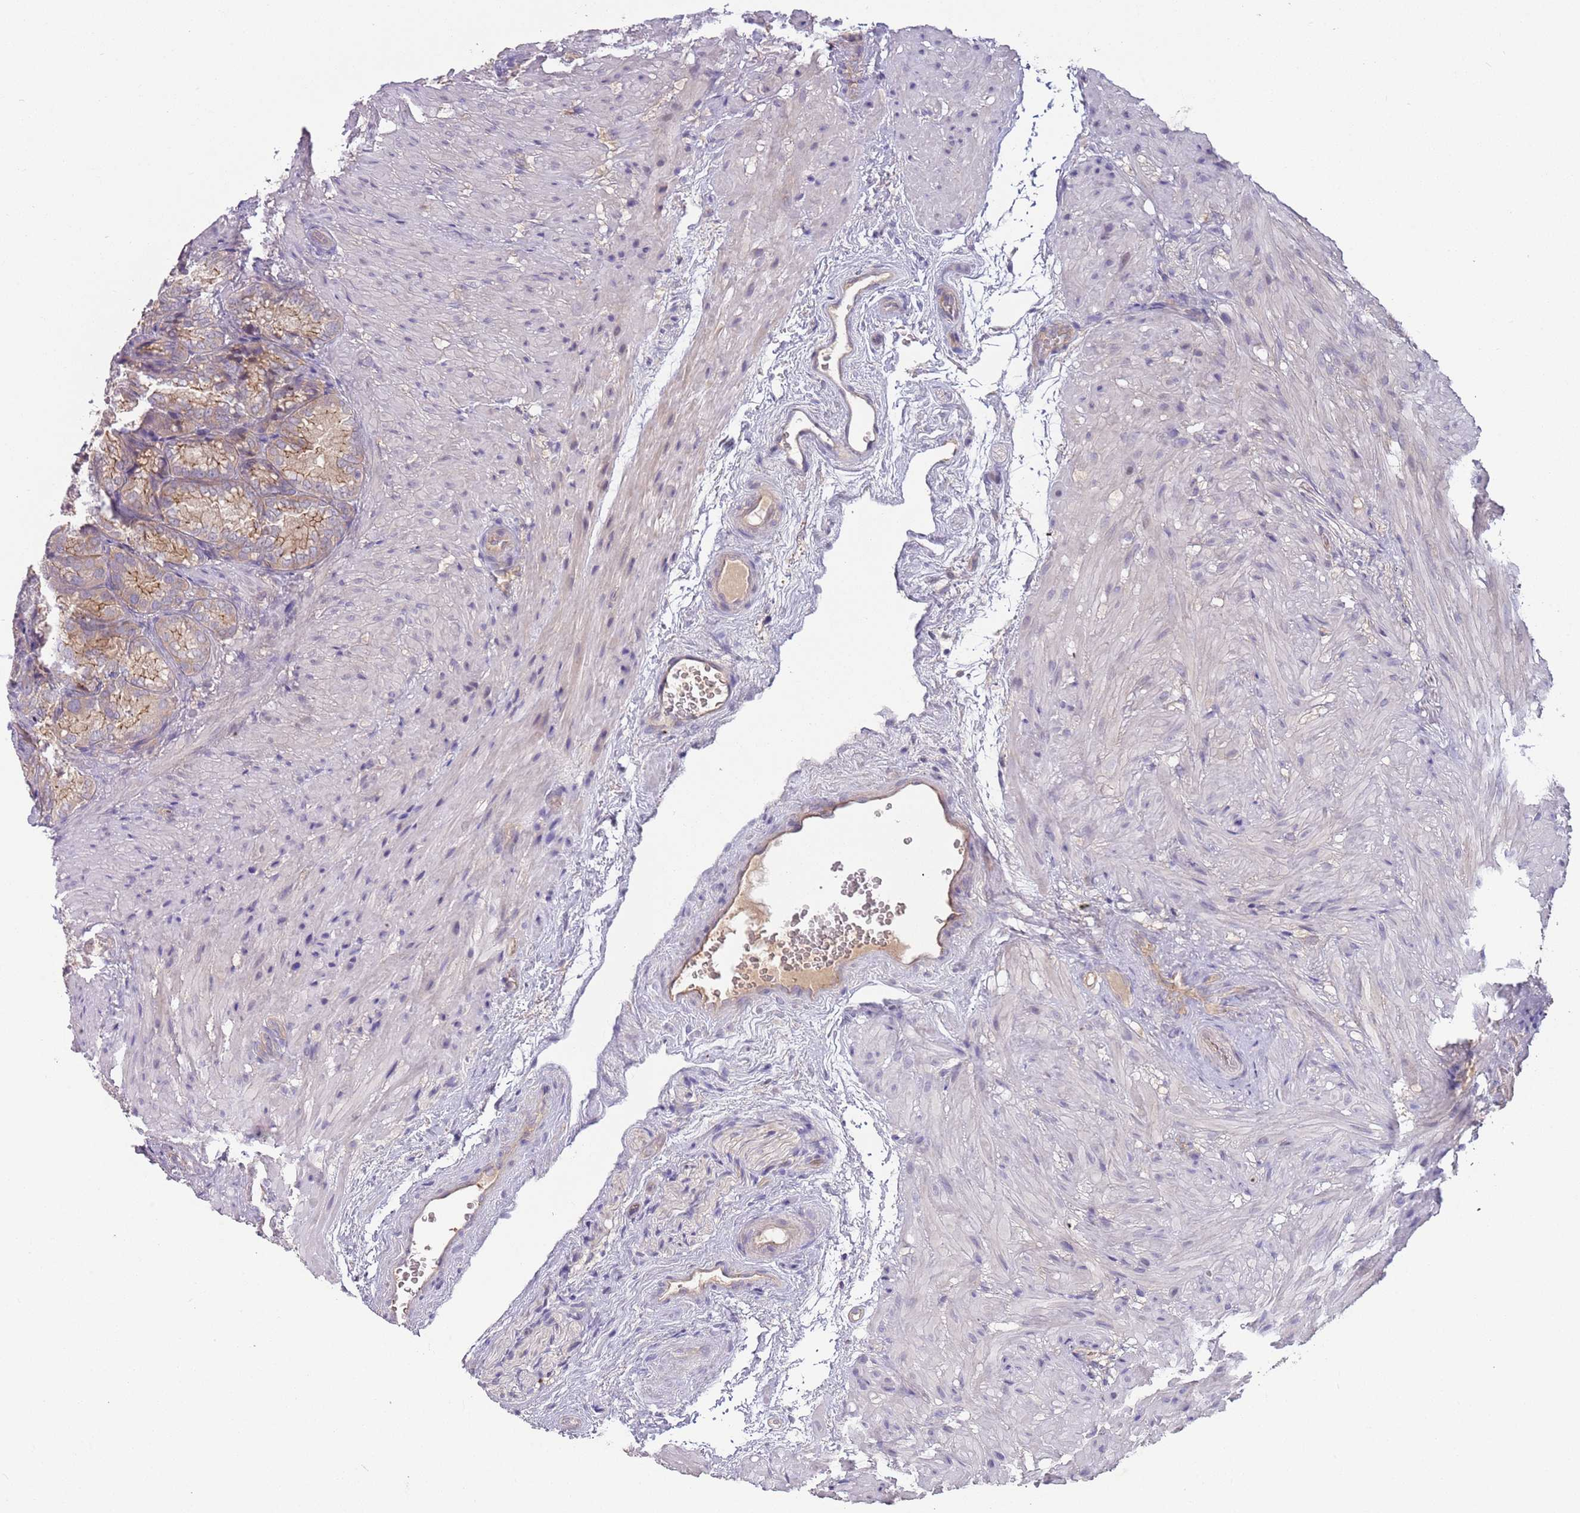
{"staining": {"intensity": "moderate", "quantity": ">75%", "location": "cytoplasmic/membranous"}, "tissue": "seminal vesicle", "cell_type": "Glandular cells", "image_type": "normal", "snomed": [{"axis": "morphology", "description": "Normal tissue, NOS"}, {"axis": "topography", "description": "Seminal veicle"}], "caption": "Immunohistochemical staining of benign human seminal vesicle demonstrates moderate cytoplasmic/membranous protein staining in about >75% of glandular cells.", "gene": "SAV1", "patient": {"sex": "male", "age": 58}}